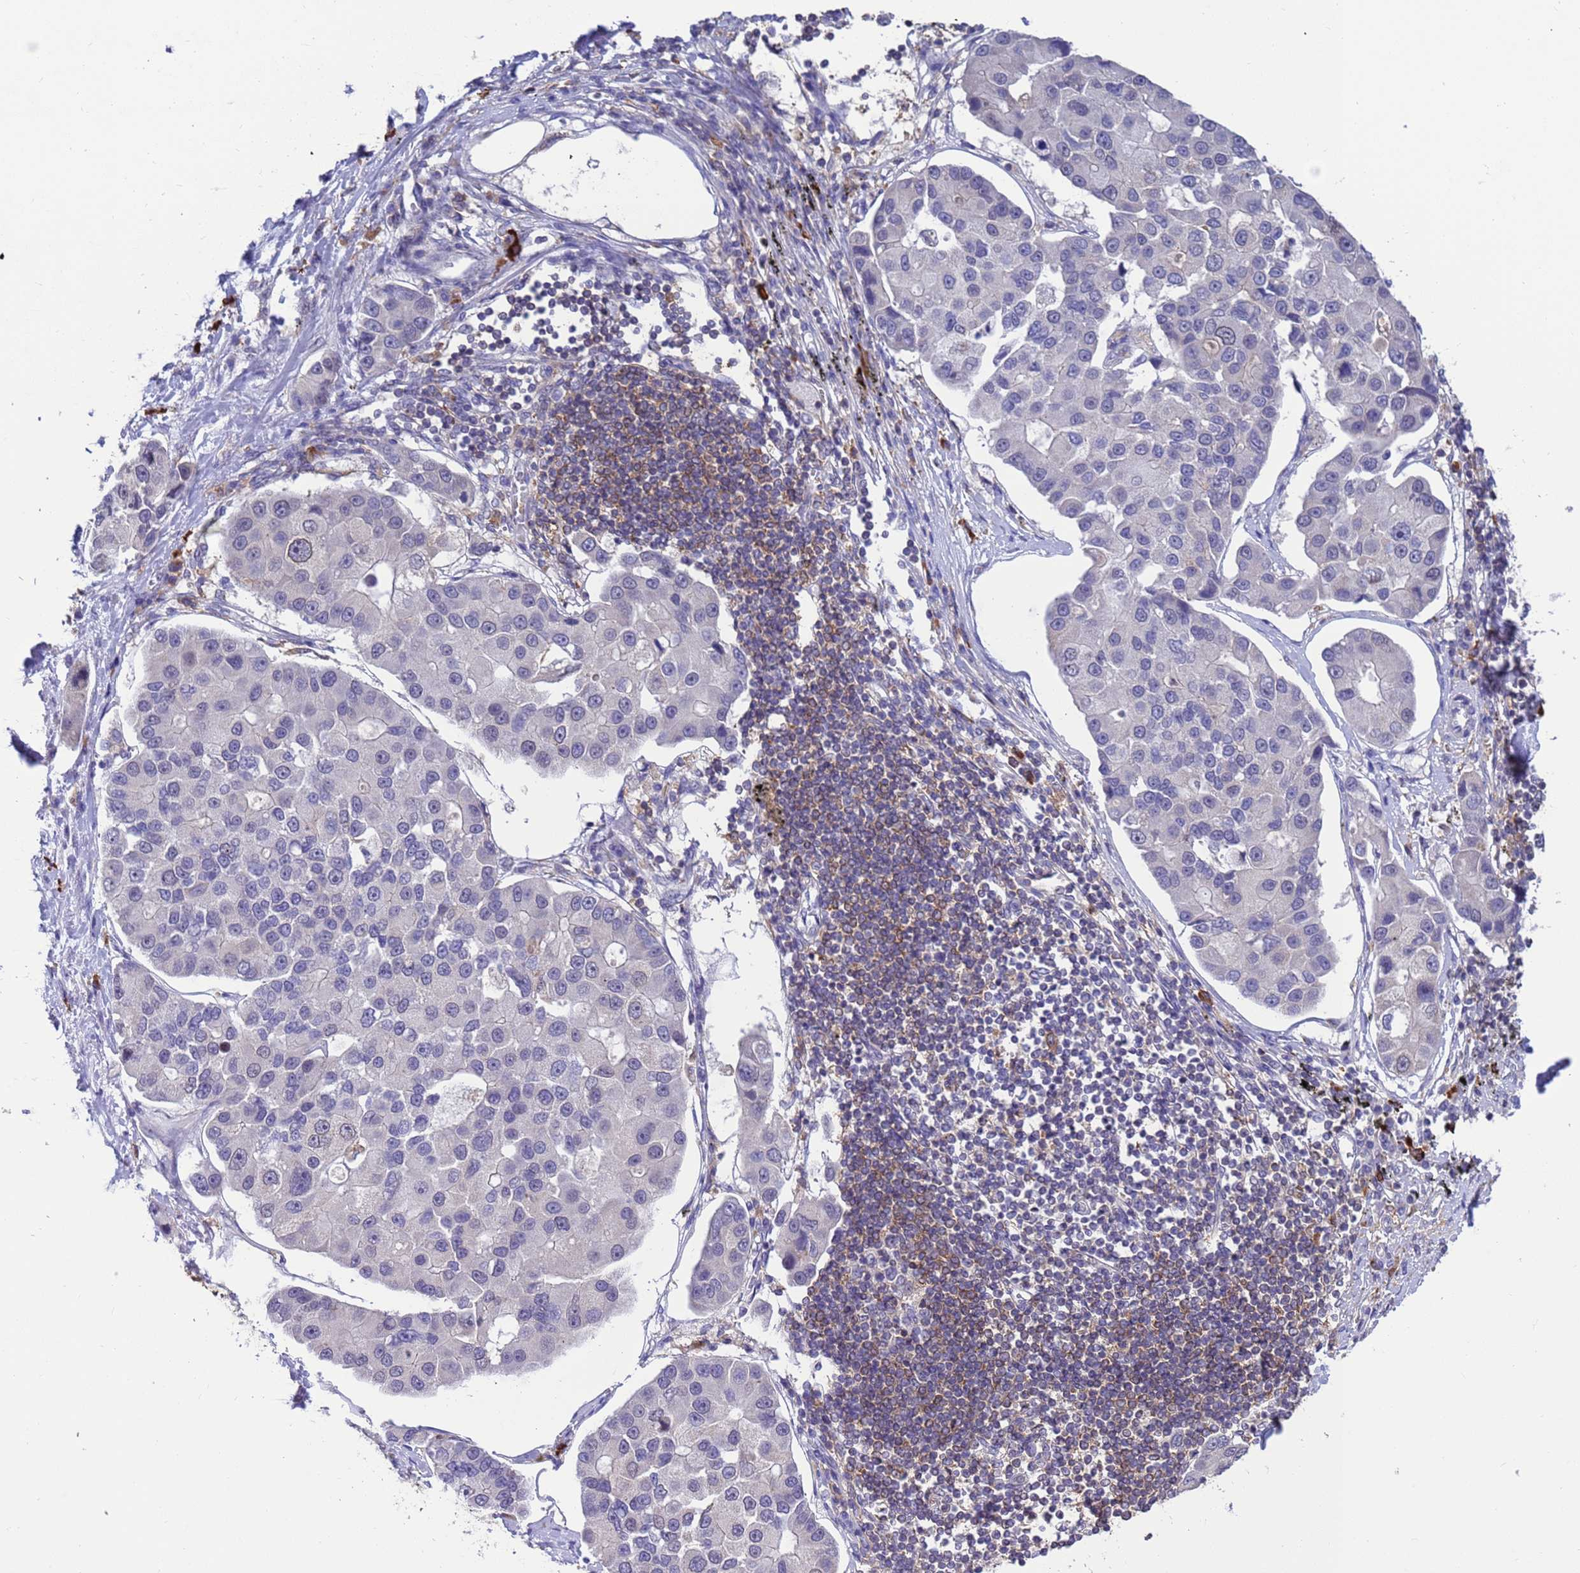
{"staining": {"intensity": "negative", "quantity": "none", "location": "none"}, "tissue": "lung cancer", "cell_type": "Tumor cells", "image_type": "cancer", "snomed": [{"axis": "morphology", "description": "Adenocarcinoma, NOS"}, {"axis": "topography", "description": "Lung"}], "caption": "High power microscopy photomicrograph of an immunohistochemistry histopathology image of adenocarcinoma (lung), revealing no significant positivity in tumor cells.", "gene": "AMPD3", "patient": {"sex": "female", "age": 54}}